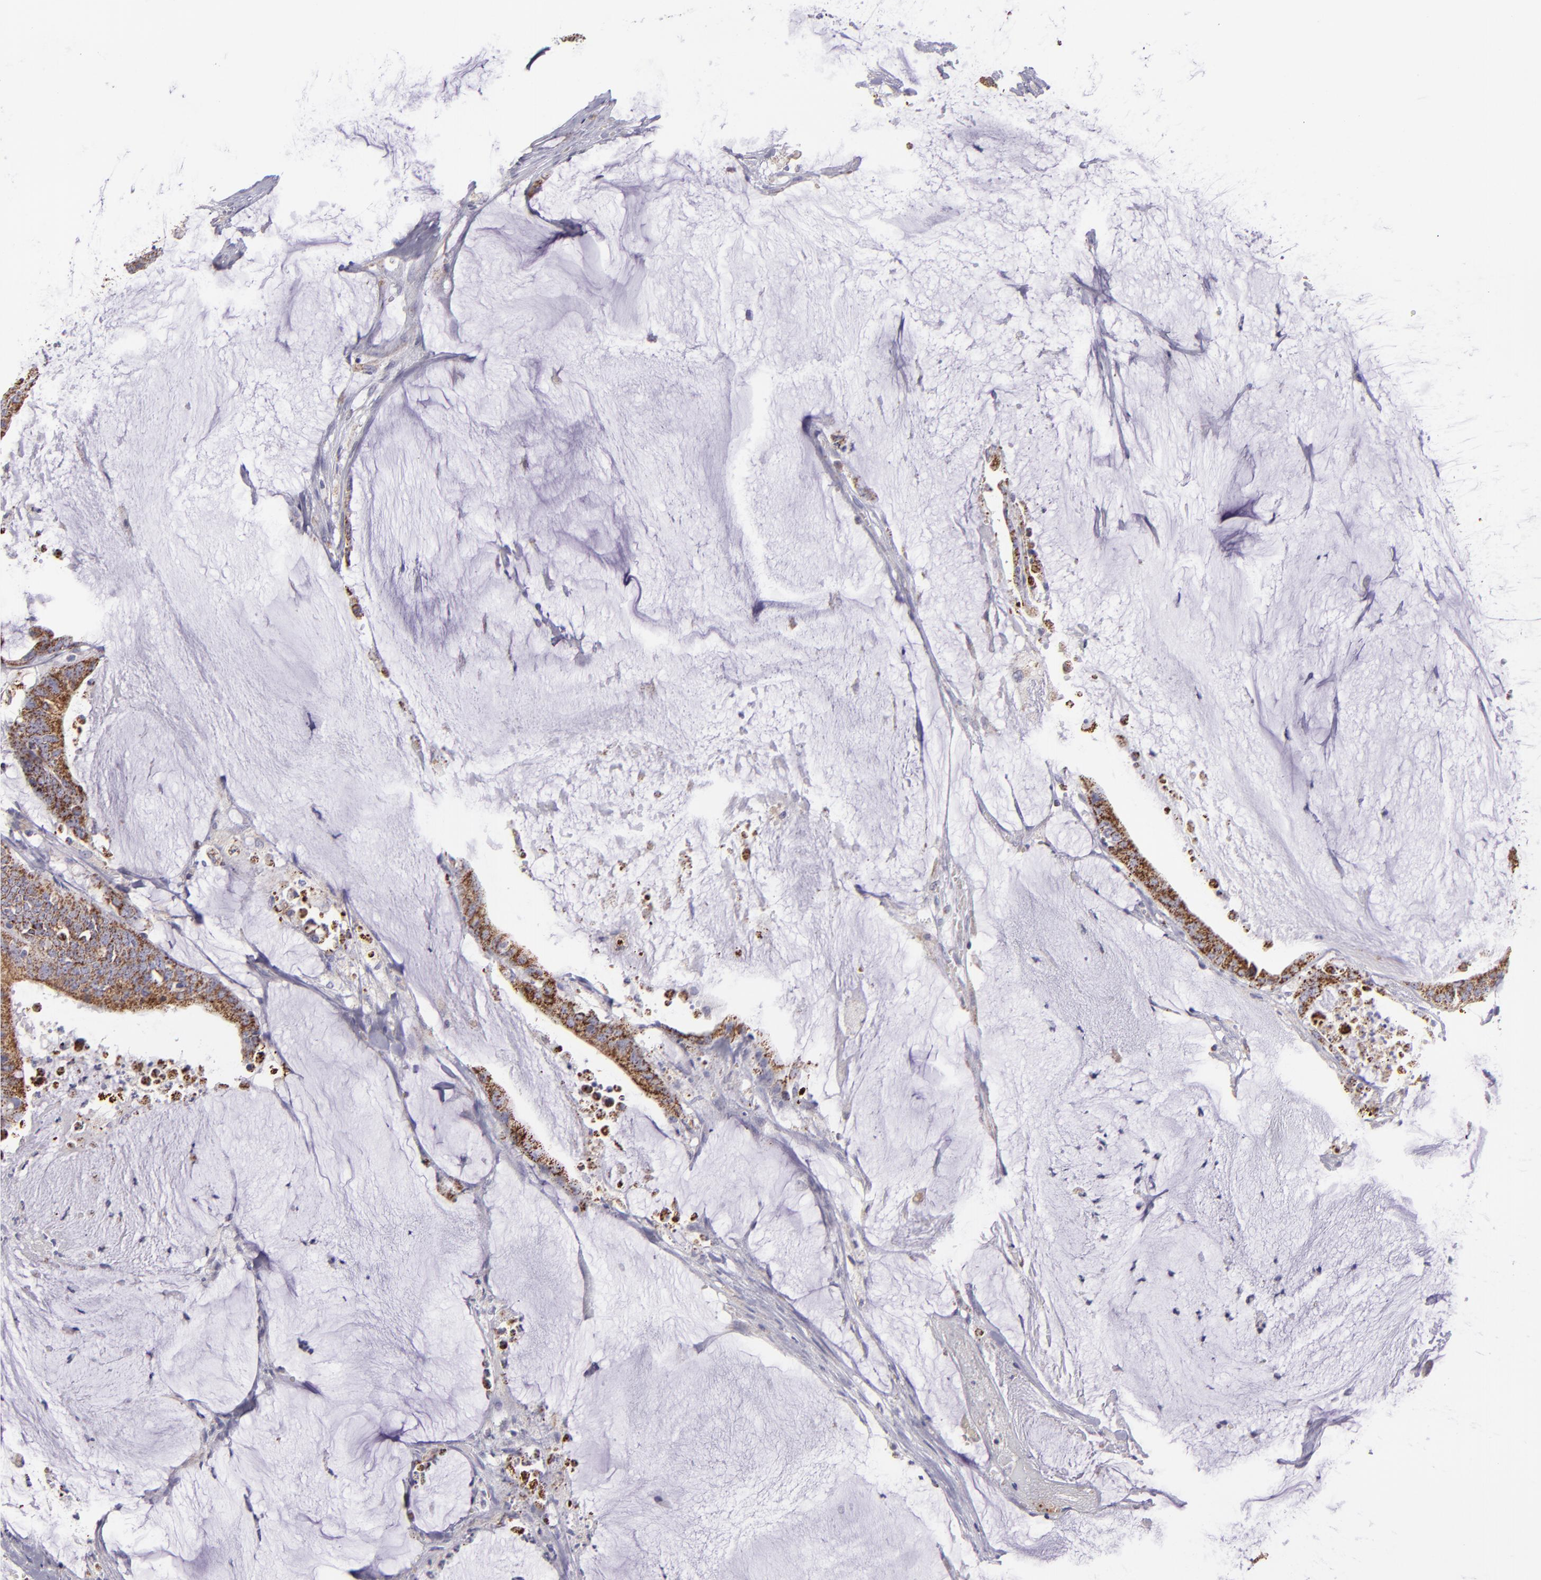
{"staining": {"intensity": "moderate", "quantity": ">75%", "location": "cytoplasmic/membranous"}, "tissue": "colorectal cancer", "cell_type": "Tumor cells", "image_type": "cancer", "snomed": [{"axis": "morphology", "description": "Adenocarcinoma, NOS"}, {"axis": "topography", "description": "Rectum"}], "caption": "Immunohistochemical staining of human colorectal adenocarcinoma reveals moderate cytoplasmic/membranous protein expression in approximately >75% of tumor cells. The staining is performed using DAB brown chromogen to label protein expression. The nuclei are counter-stained blue using hematoxylin.", "gene": "HSPD1", "patient": {"sex": "female", "age": 66}}